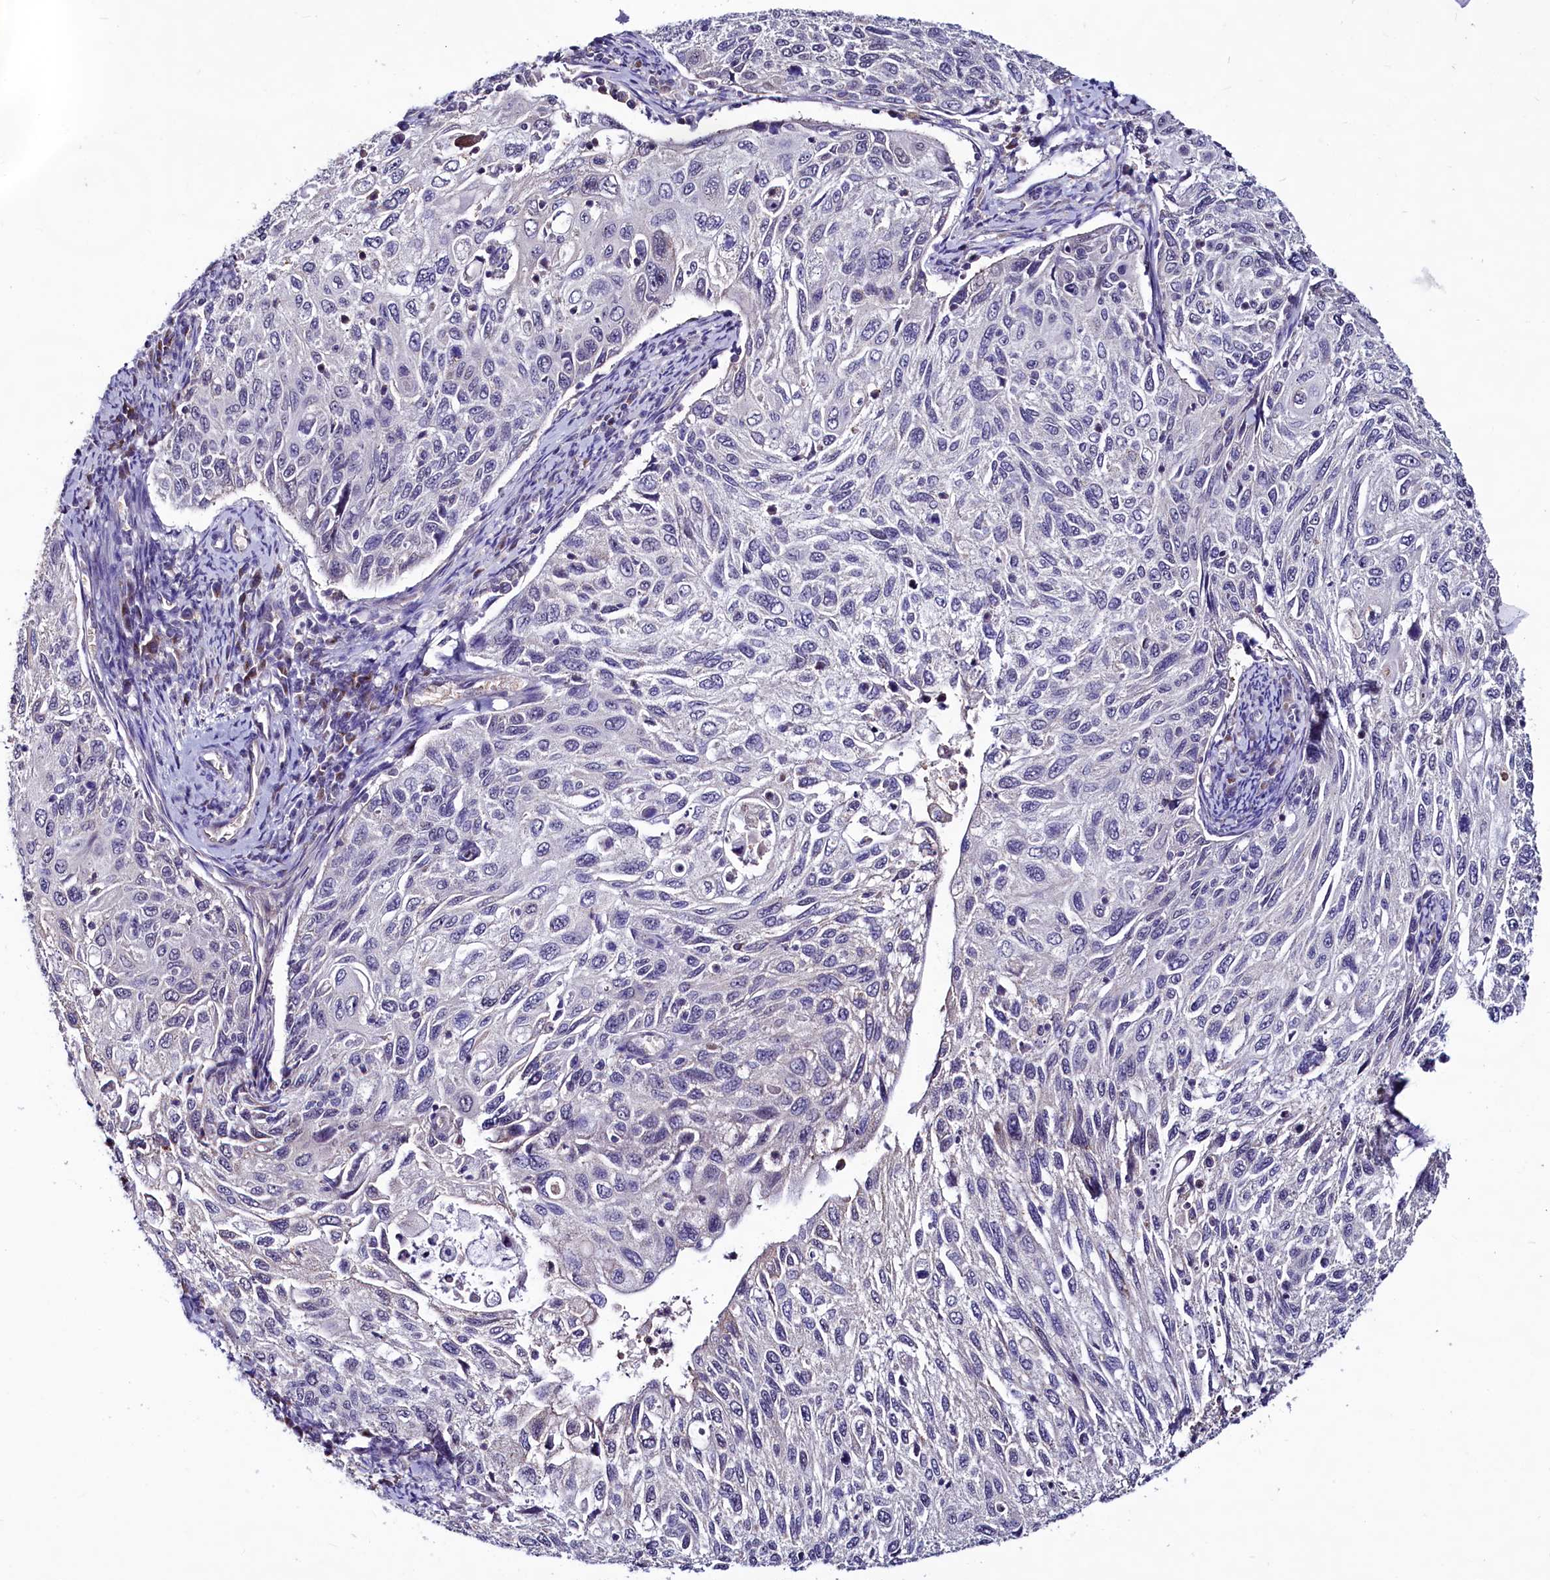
{"staining": {"intensity": "negative", "quantity": "none", "location": "none"}, "tissue": "cervical cancer", "cell_type": "Tumor cells", "image_type": "cancer", "snomed": [{"axis": "morphology", "description": "Squamous cell carcinoma, NOS"}, {"axis": "topography", "description": "Cervix"}], "caption": "This is a image of immunohistochemistry staining of cervical squamous cell carcinoma, which shows no staining in tumor cells. Brightfield microscopy of immunohistochemistry stained with DAB (brown) and hematoxylin (blue), captured at high magnification.", "gene": "SEC24C", "patient": {"sex": "female", "age": 70}}